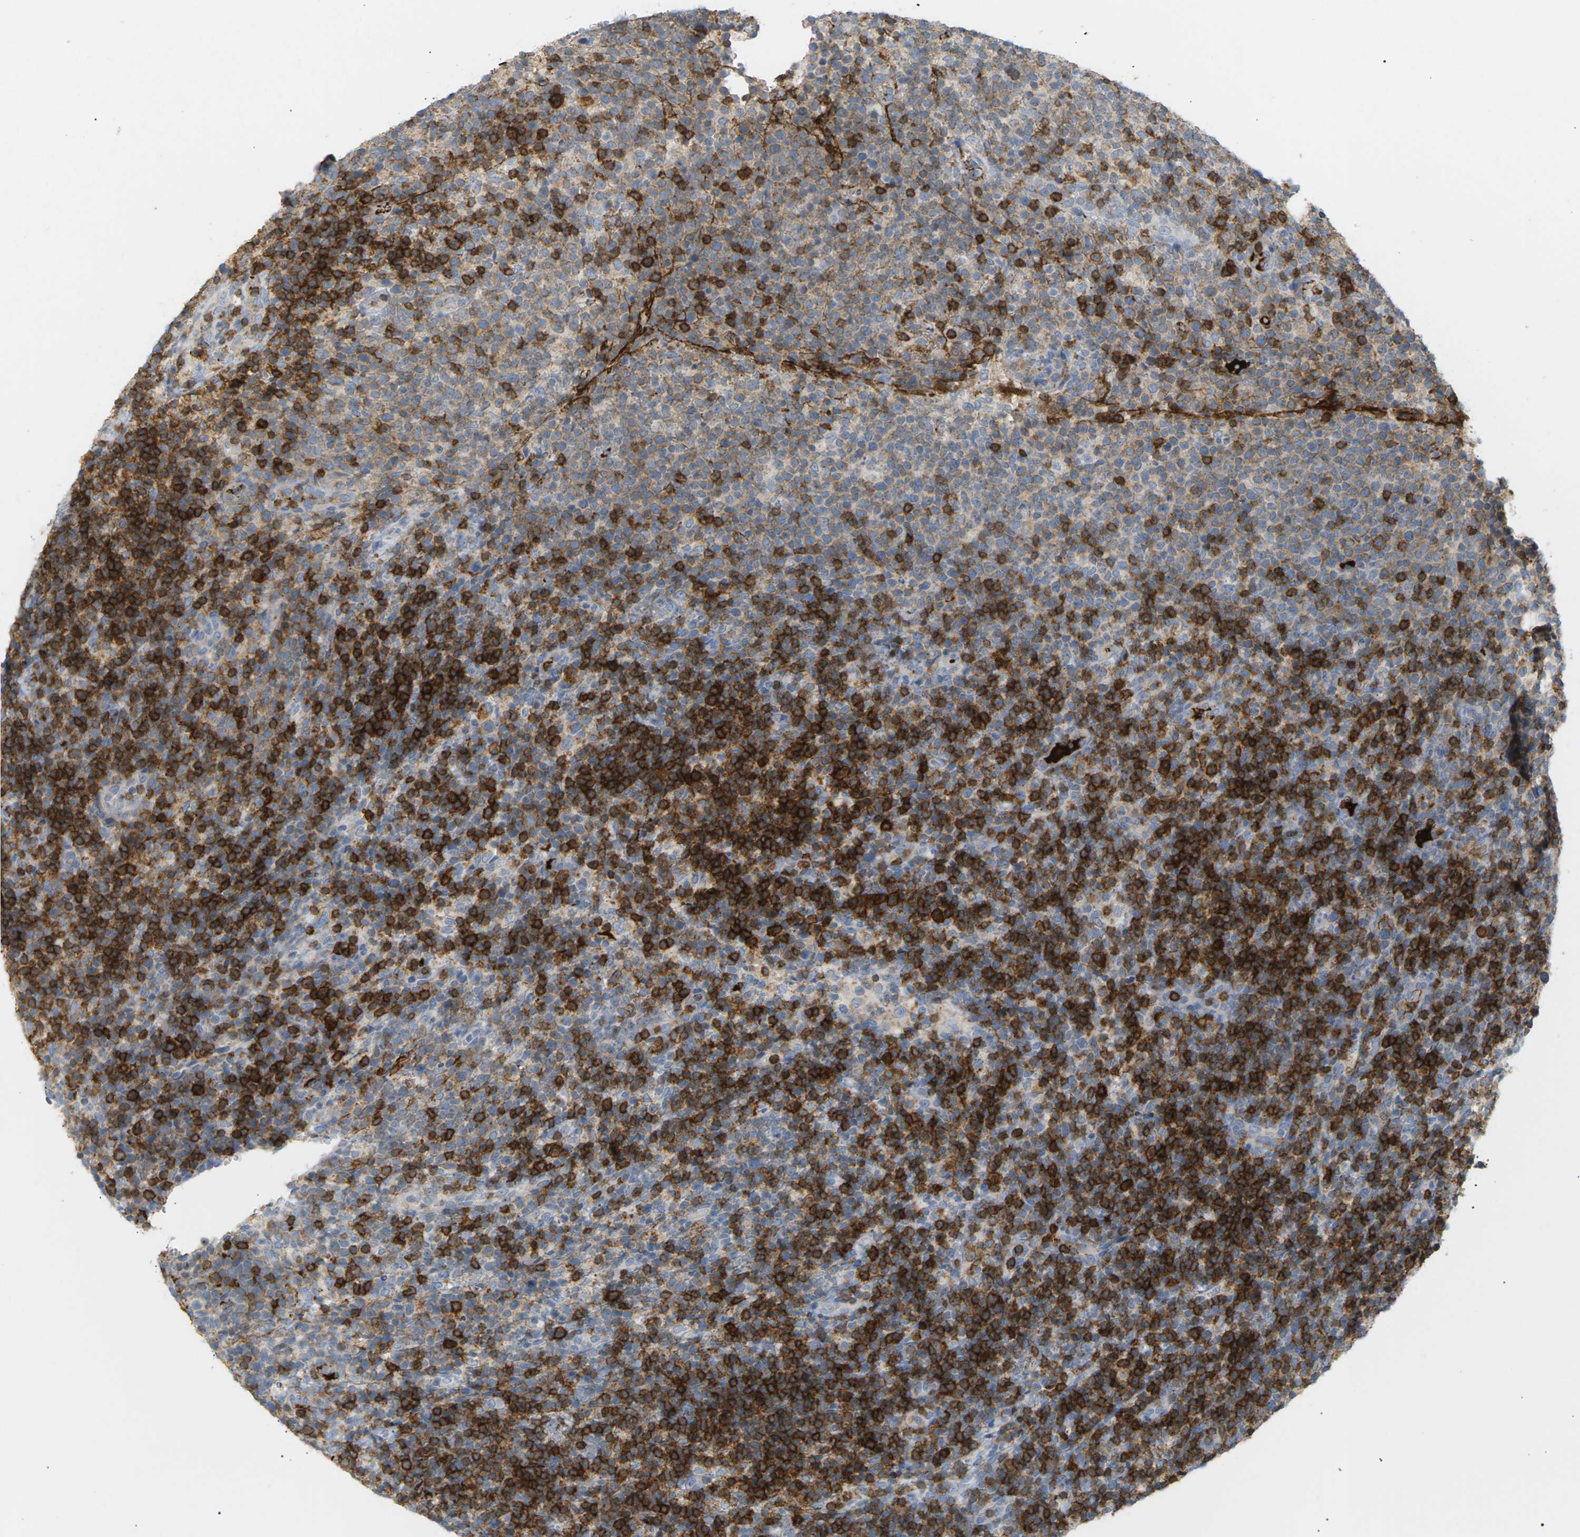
{"staining": {"intensity": "weak", "quantity": "25%-75%", "location": "cytoplasmic/membranous"}, "tissue": "lymphoma", "cell_type": "Tumor cells", "image_type": "cancer", "snomed": [{"axis": "morphology", "description": "Malignant lymphoma, non-Hodgkin's type, High grade"}, {"axis": "topography", "description": "Lymph node"}], "caption": "Protein expression analysis of human lymphoma reveals weak cytoplasmic/membranous expression in about 25%-75% of tumor cells.", "gene": "LIME1", "patient": {"sex": "male", "age": 61}}